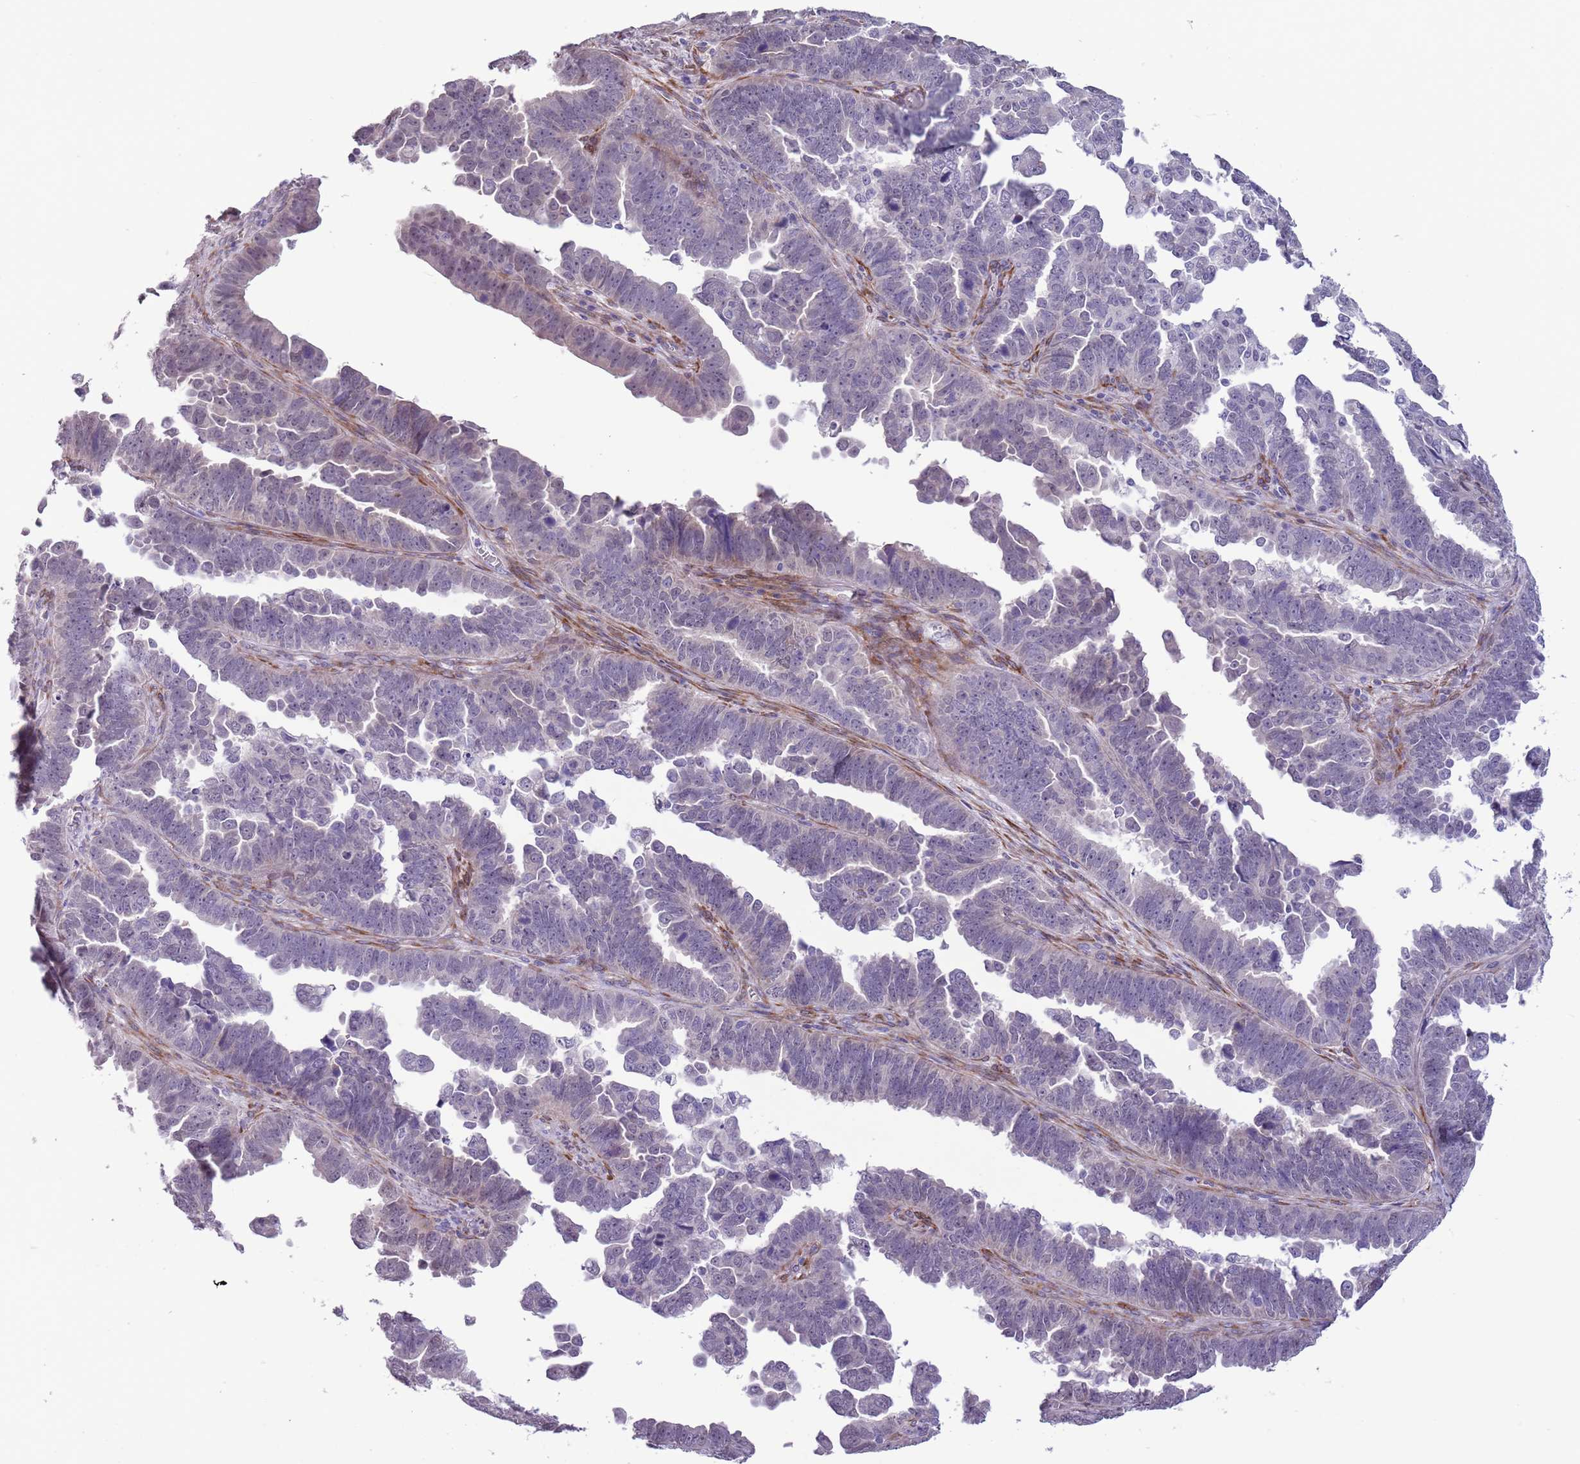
{"staining": {"intensity": "negative", "quantity": "none", "location": "none"}, "tissue": "endometrial cancer", "cell_type": "Tumor cells", "image_type": "cancer", "snomed": [{"axis": "morphology", "description": "Adenocarcinoma, NOS"}, {"axis": "topography", "description": "Endometrium"}], "caption": "The immunohistochemistry histopathology image has no significant staining in tumor cells of adenocarcinoma (endometrial) tissue.", "gene": "MRPL32", "patient": {"sex": "female", "age": 75}}